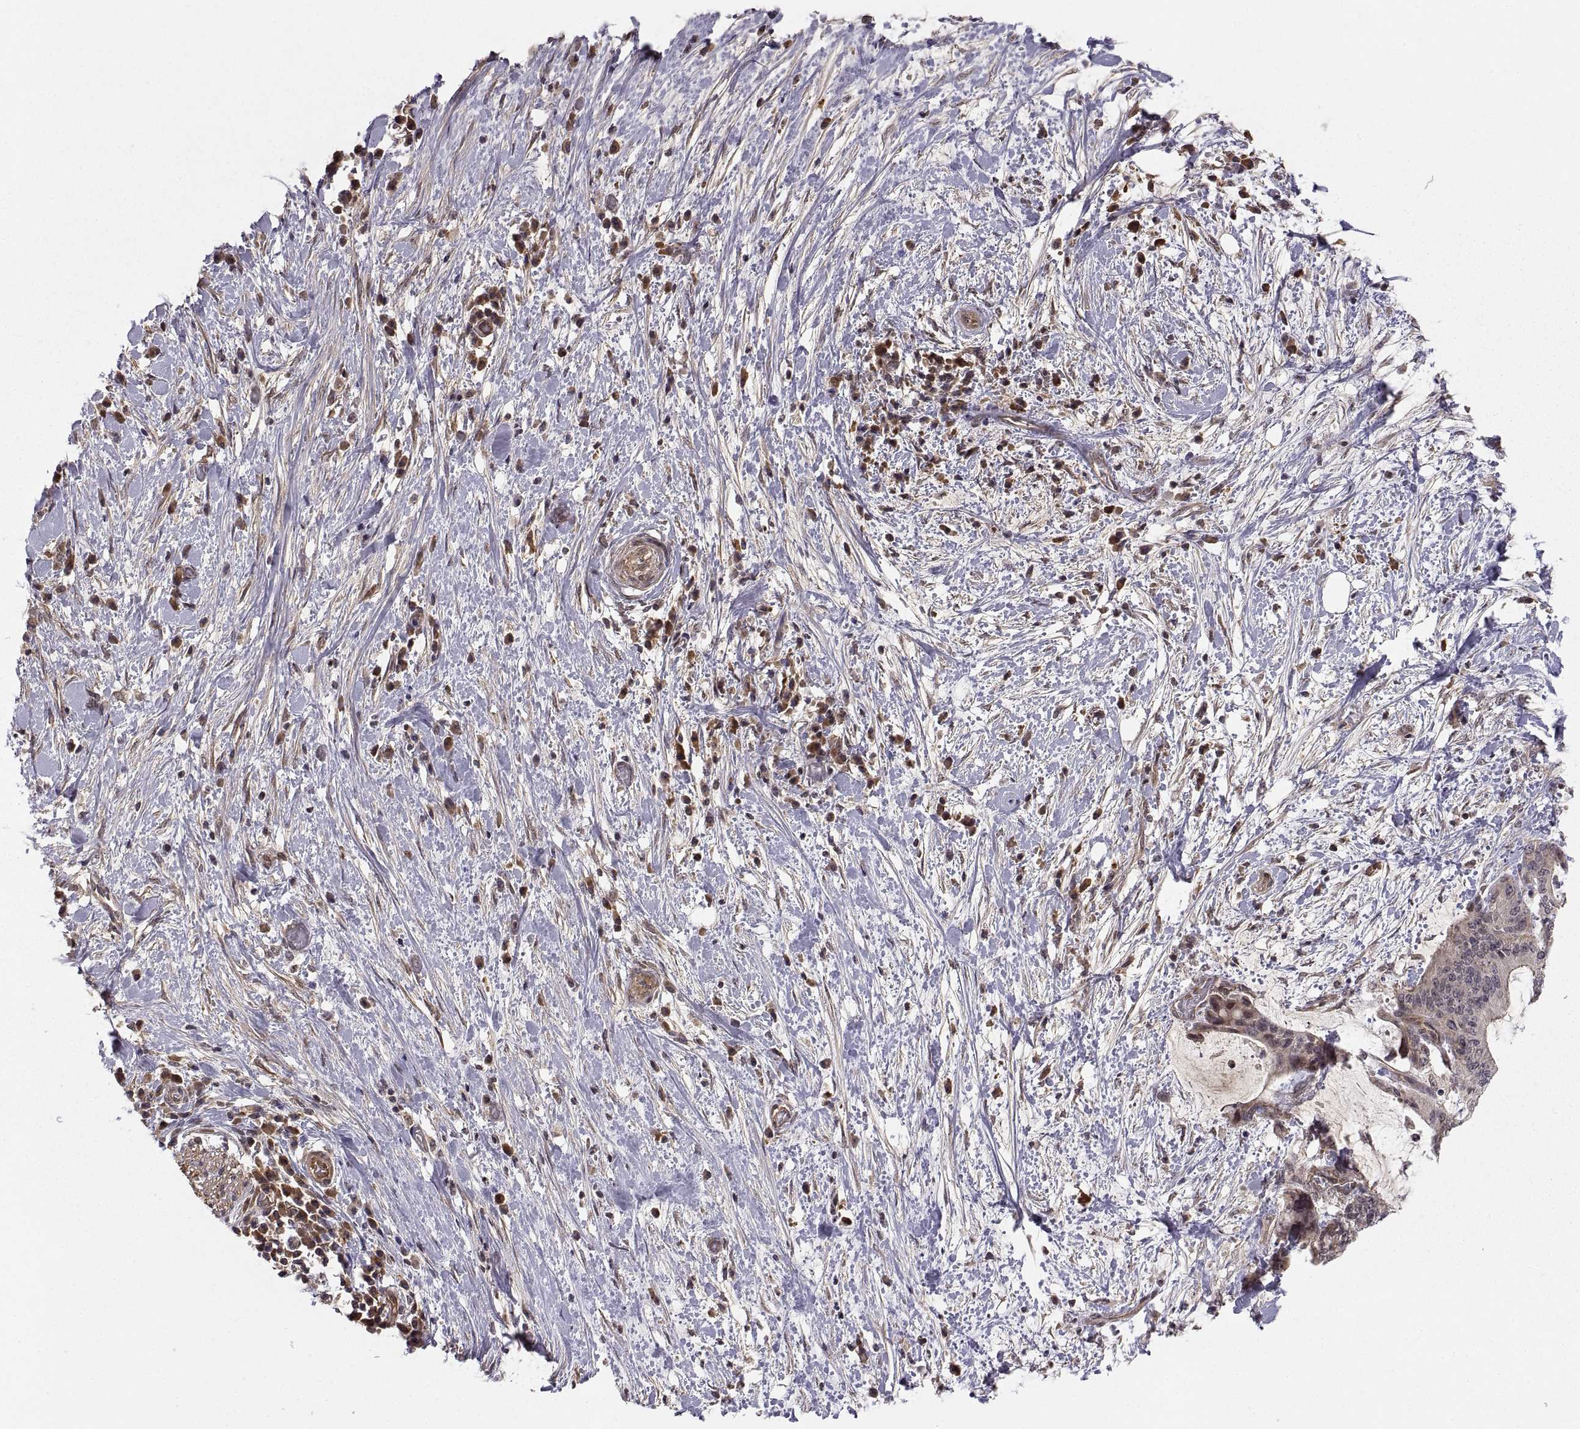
{"staining": {"intensity": "moderate", "quantity": "<25%", "location": "cytoplasmic/membranous"}, "tissue": "liver cancer", "cell_type": "Tumor cells", "image_type": "cancer", "snomed": [{"axis": "morphology", "description": "Cholangiocarcinoma"}, {"axis": "topography", "description": "Liver"}], "caption": "High-power microscopy captured an IHC micrograph of liver cancer (cholangiocarcinoma), revealing moderate cytoplasmic/membranous positivity in about <25% of tumor cells.", "gene": "ABL2", "patient": {"sex": "female", "age": 73}}